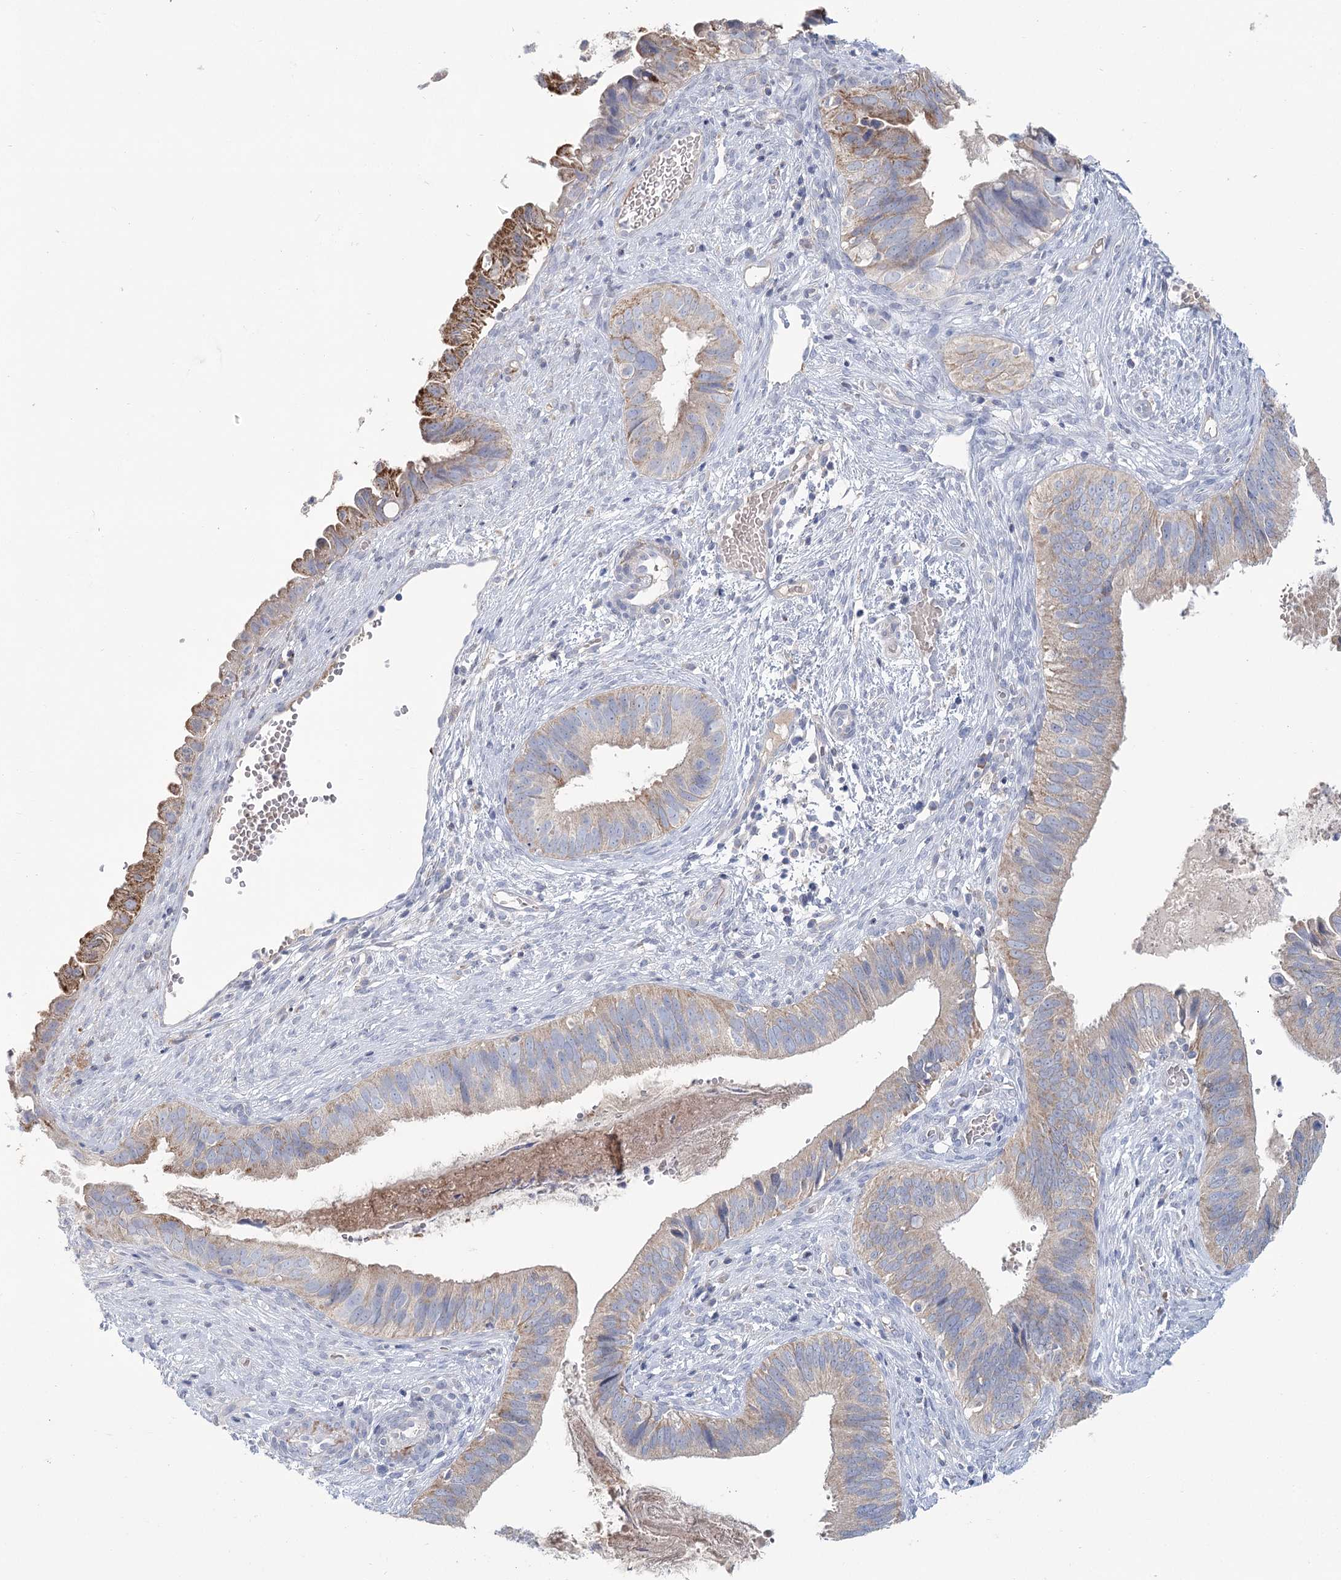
{"staining": {"intensity": "moderate", "quantity": "<25%", "location": "cytoplasmic/membranous"}, "tissue": "cervical cancer", "cell_type": "Tumor cells", "image_type": "cancer", "snomed": [{"axis": "morphology", "description": "Adenocarcinoma, NOS"}, {"axis": "topography", "description": "Cervix"}], "caption": "Cervical adenocarcinoma tissue displays moderate cytoplasmic/membranous positivity in approximately <25% of tumor cells, visualized by immunohistochemistry. The staining is performed using DAB brown chromogen to label protein expression. The nuclei are counter-stained blue using hematoxylin.", "gene": "ARHGAP44", "patient": {"sex": "female", "age": 42}}